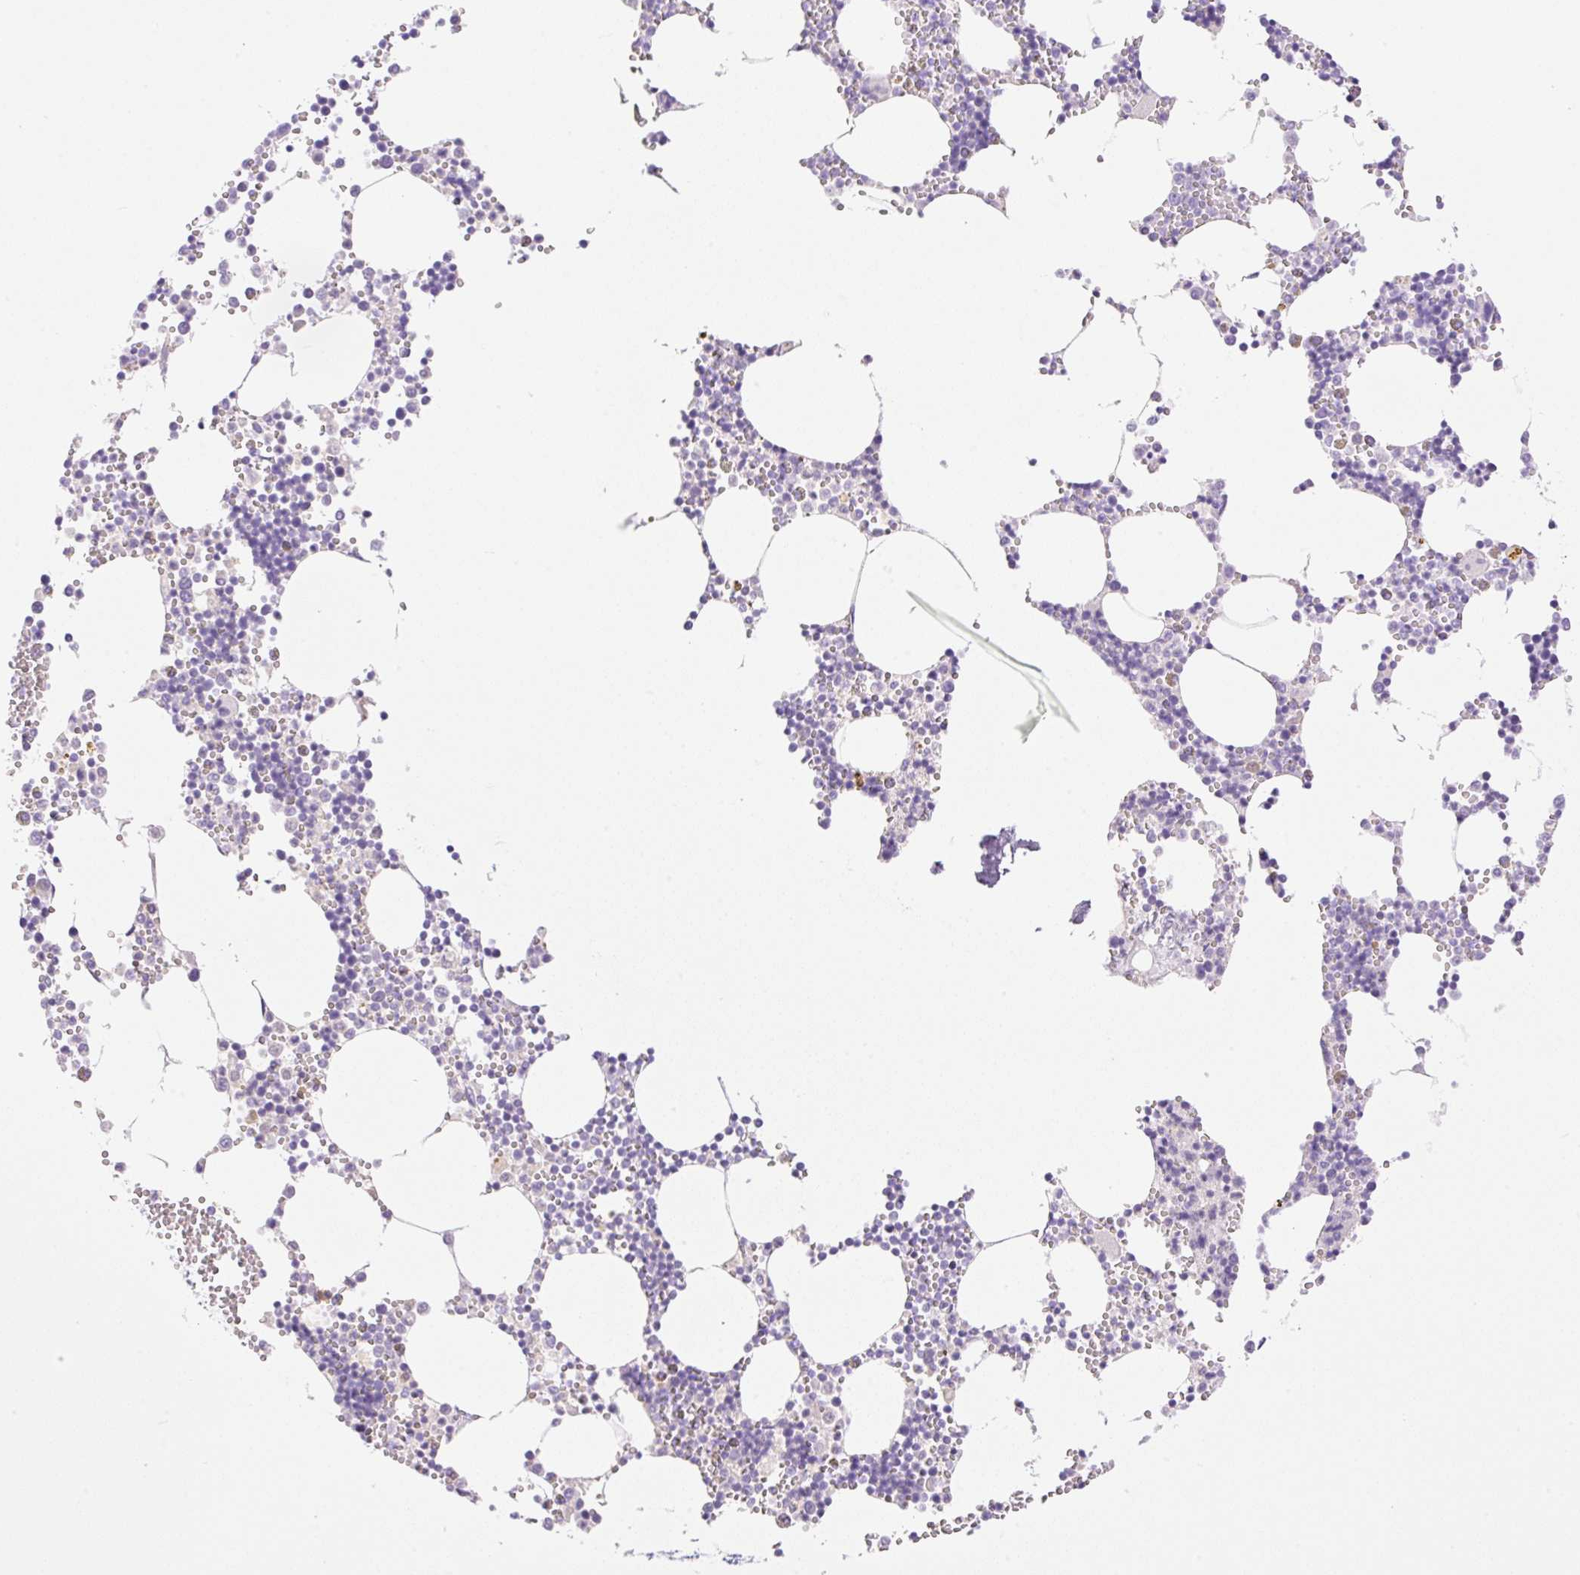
{"staining": {"intensity": "negative", "quantity": "none", "location": "none"}, "tissue": "bone marrow", "cell_type": "Hematopoietic cells", "image_type": "normal", "snomed": [{"axis": "morphology", "description": "Normal tissue, NOS"}, {"axis": "topography", "description": "Bone marrow"}], "caption": "Immunohistochemistry histopathology image of benign bone marrow: human bone marrow stained with DAB reveals no significant protein expression in hematopoietic cells.", "gene": "PALM3", "patient": {"sex": "male", "age": 54}}